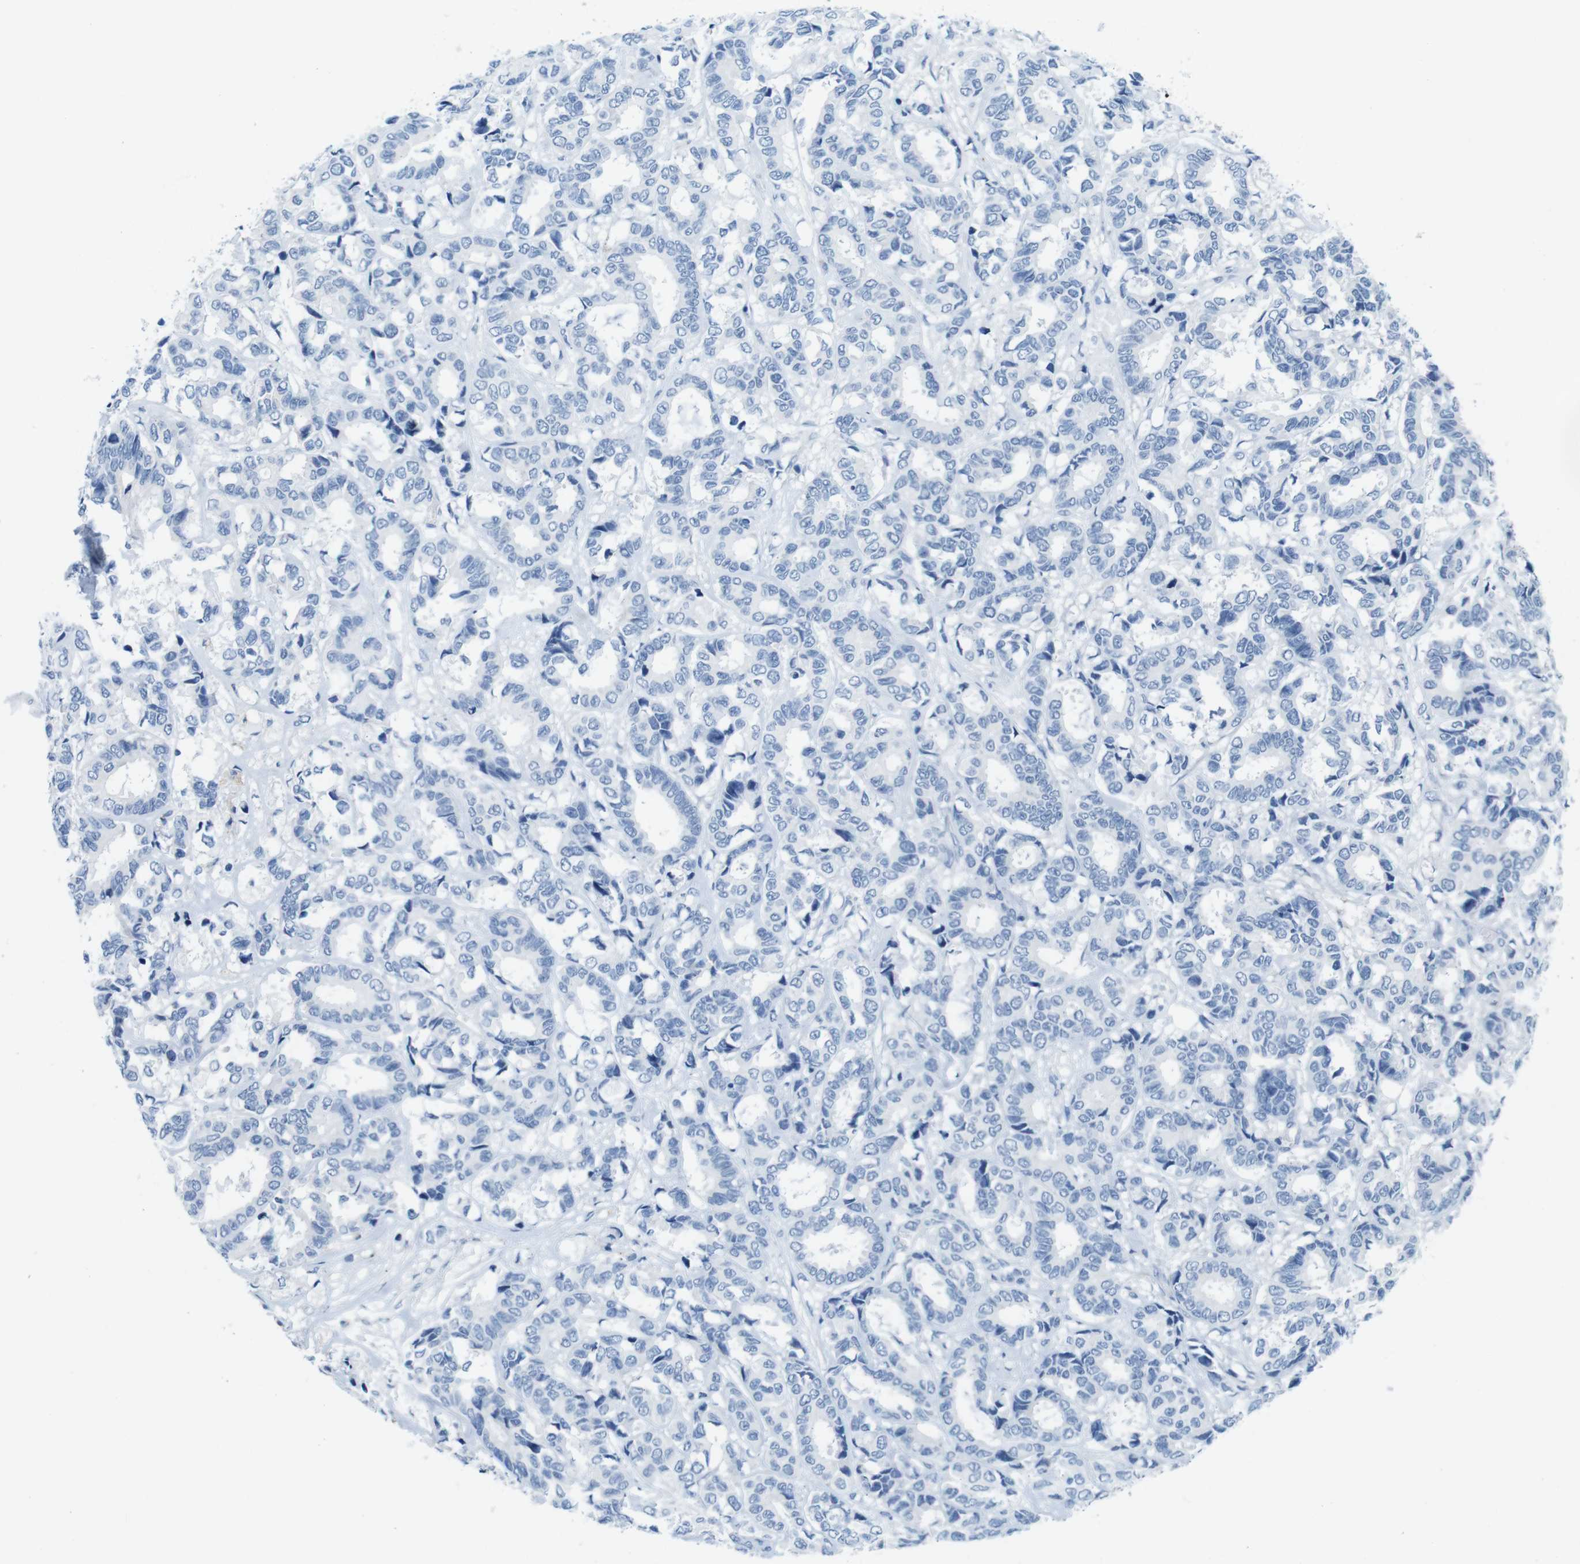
{"staining": {"intensity": "negative", "quantity": "none", "location": "none"}, "tissue": "breast cancer", "cell_type": "Tumor cells", "image_type": "cancer", "snomed": [{"axis": "morphology", "description": "Duct carcinoma"}, {"axis": "topography", "description": "Breast"}], "caption": "IHC of human infiltrating ductal carcinoma (breast) demonstrates no positivity in tumor cells.", "gene": "IGHD", "patient": {"sex": "female", "age": 87}}